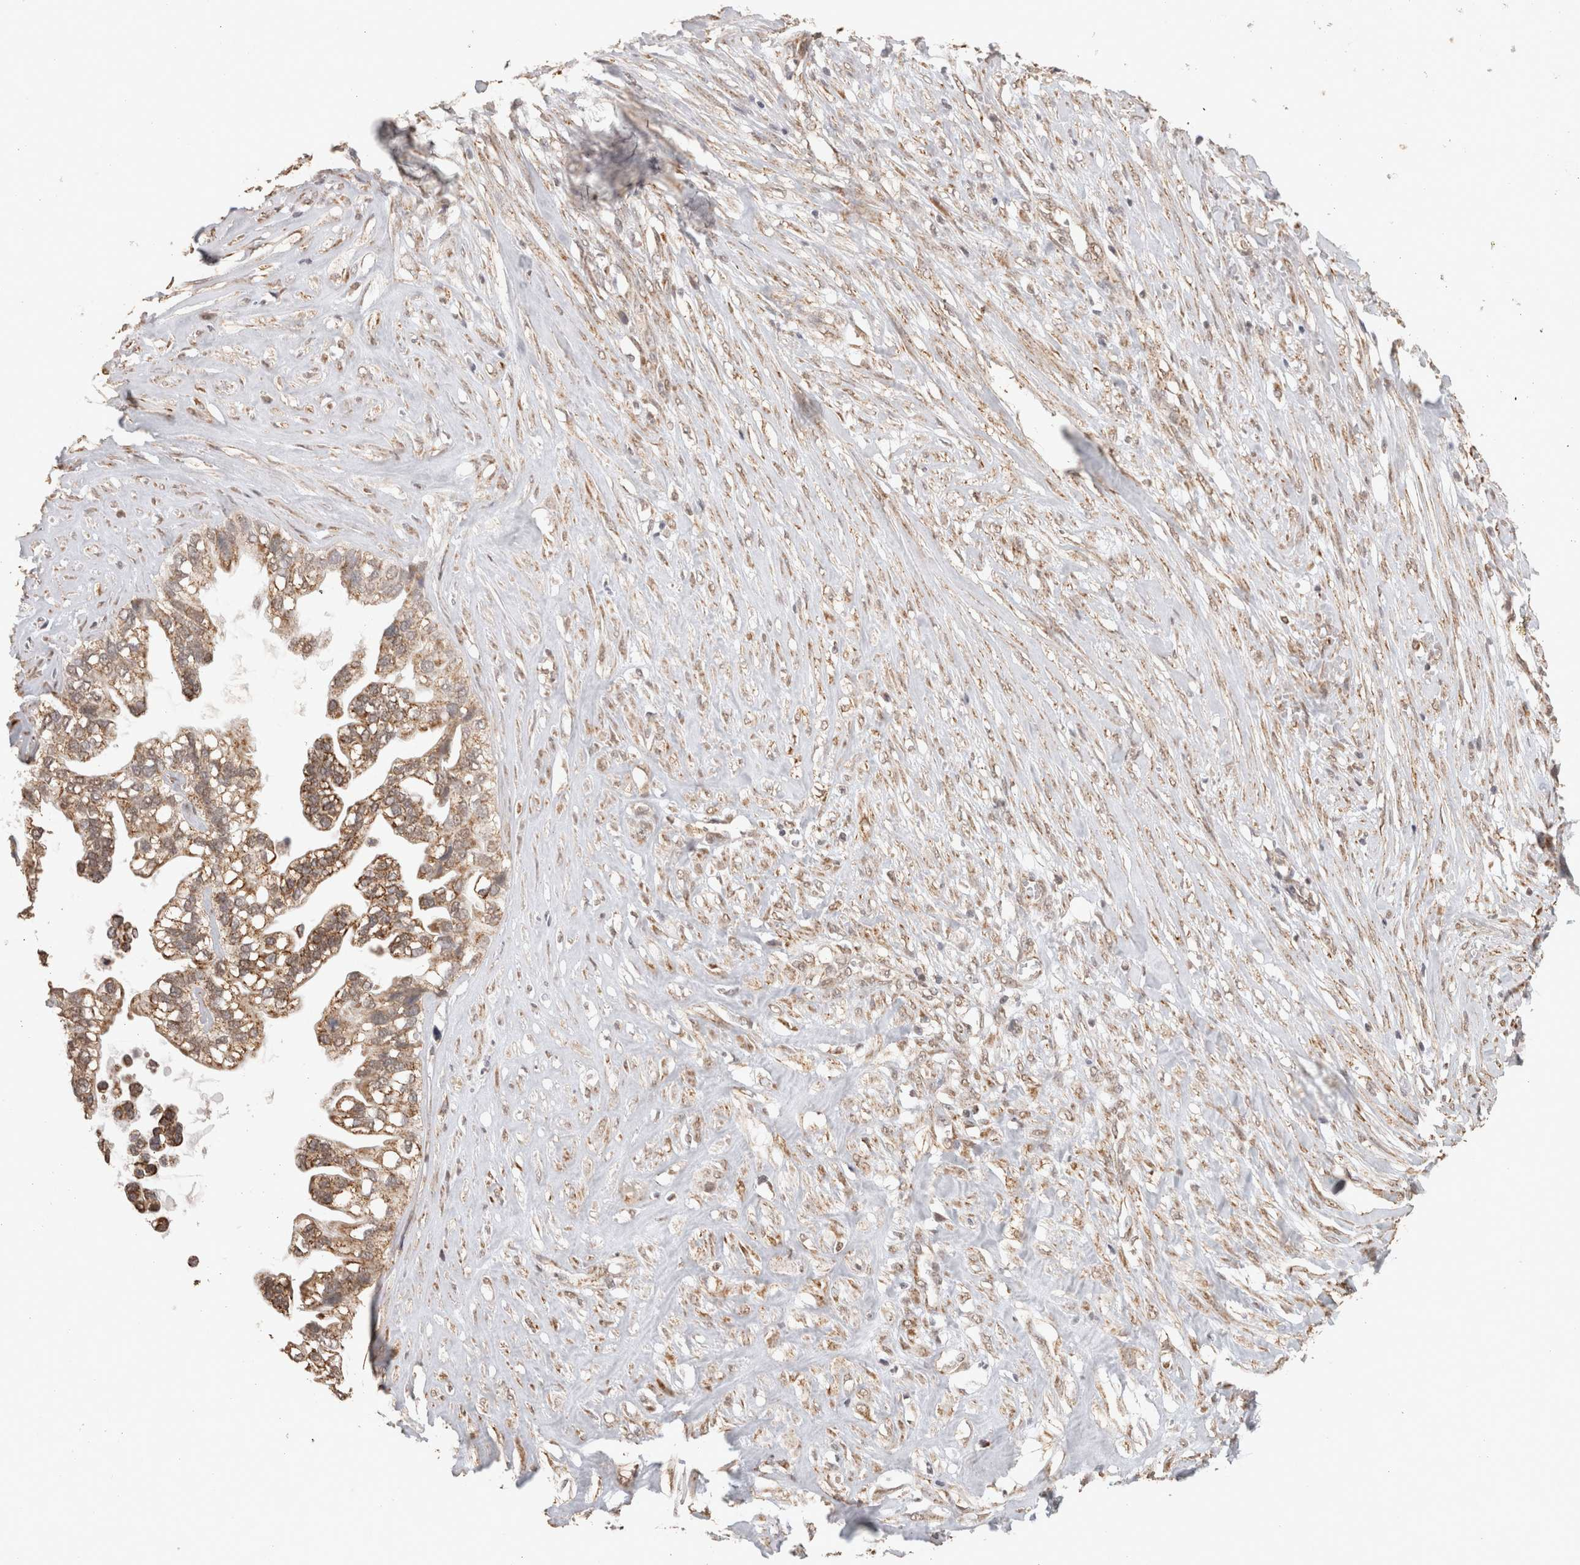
{"staining": {"intensity": "moderate", "quantity": ">75%", "location": "cytoplasmic/membranous"}, "tissue": "ovarian cancer", "cell_type": "Tumor cells", "image_type": "cancer", "snomed": [{"axis": "morphology", "description": "Cystadenocarcinoma, mucinous, NOS"}, {"axis": "topography", "description": "Ovary"}], "caption": "Protein expression analysis of ovarian cancer reveals moderate cytoplasmic/membranous staining in about >75% of tumor cells.", "gene": "BNIP3L", "patient": {"sex": "female", "age": 80}}